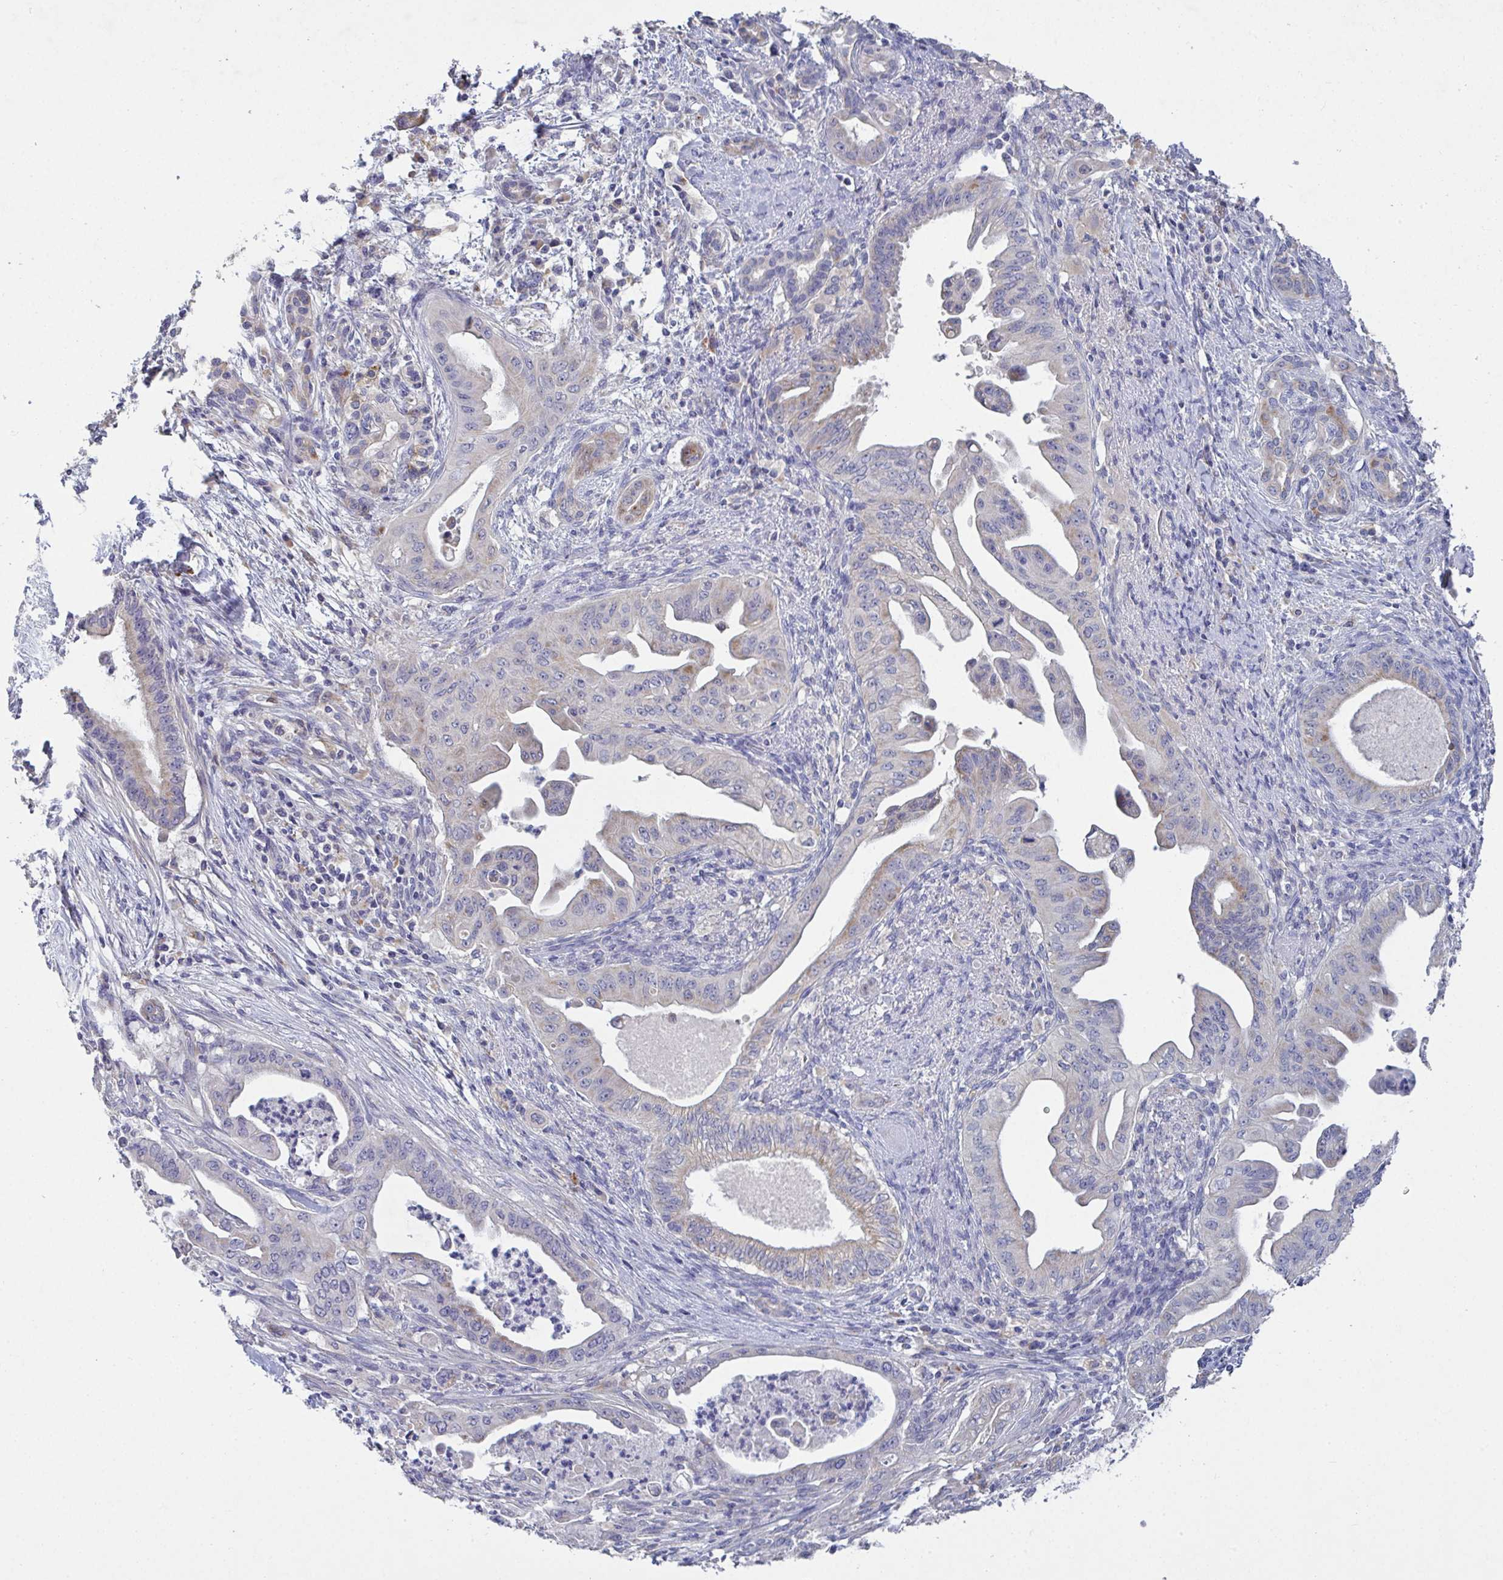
{"staining": {"intensity": "weak", "quantity": "<25%", "location": "cytoplasmic/membranous"}, "tissue": "pancreatic cancer", "cell_type": "Tumor cells", "image_type": "cancer", "snomed": [{"axis": "morphology", "description": "Adenocarcinoma, NOS"}, {"axis": "topography", "description": "Pancreas"}], "caption": "This is a histopathology image of immunohistochemistry (IHC) staining of pancreatic cancer, which shows no positivity in tumor cells.", "gene": "GALNT13", "patient": {"sex": "male", "age": 58}}